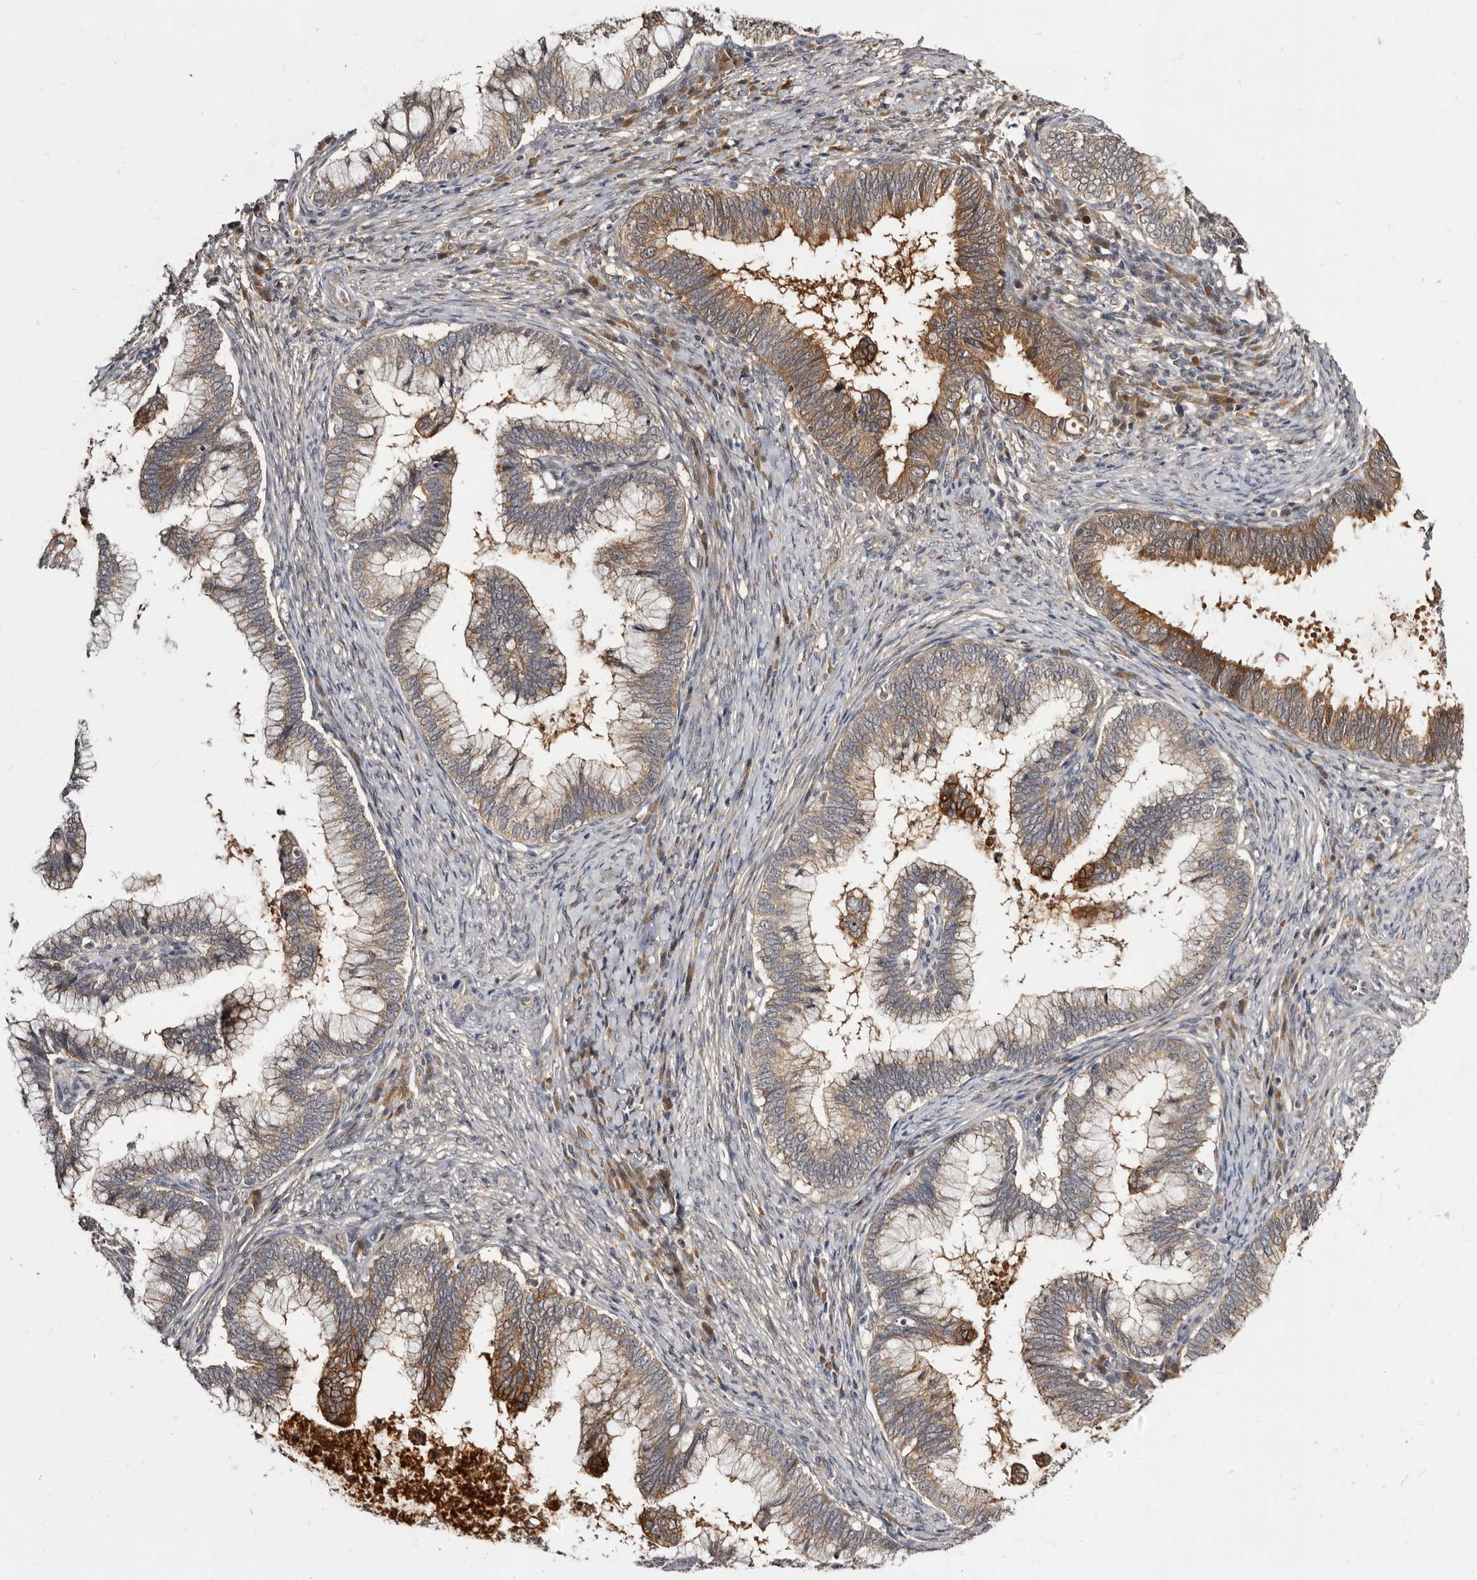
{"staining": {"intensity": "strong", "quantity": "<25%", "location": "cytoplasmic/membranous"}, "tissue": "cervical cancer", "cell_type": "Tumor cells", "image_type": "cancer", "snomed": [{"axis": "morphology", "description": "Adenocarcinoma, NOS"}, {"axis": "topography", "description": "Cervix"}], "caption": "This image demonstrates immunohistochemistry (IHC) staining of human cervical adenocarcinoma, with medium strong cytoplasmic/membranous expression in about <25% of tumor cells.", "gene": "INAVA", "patient": {"sex": "female", "age": 36}}